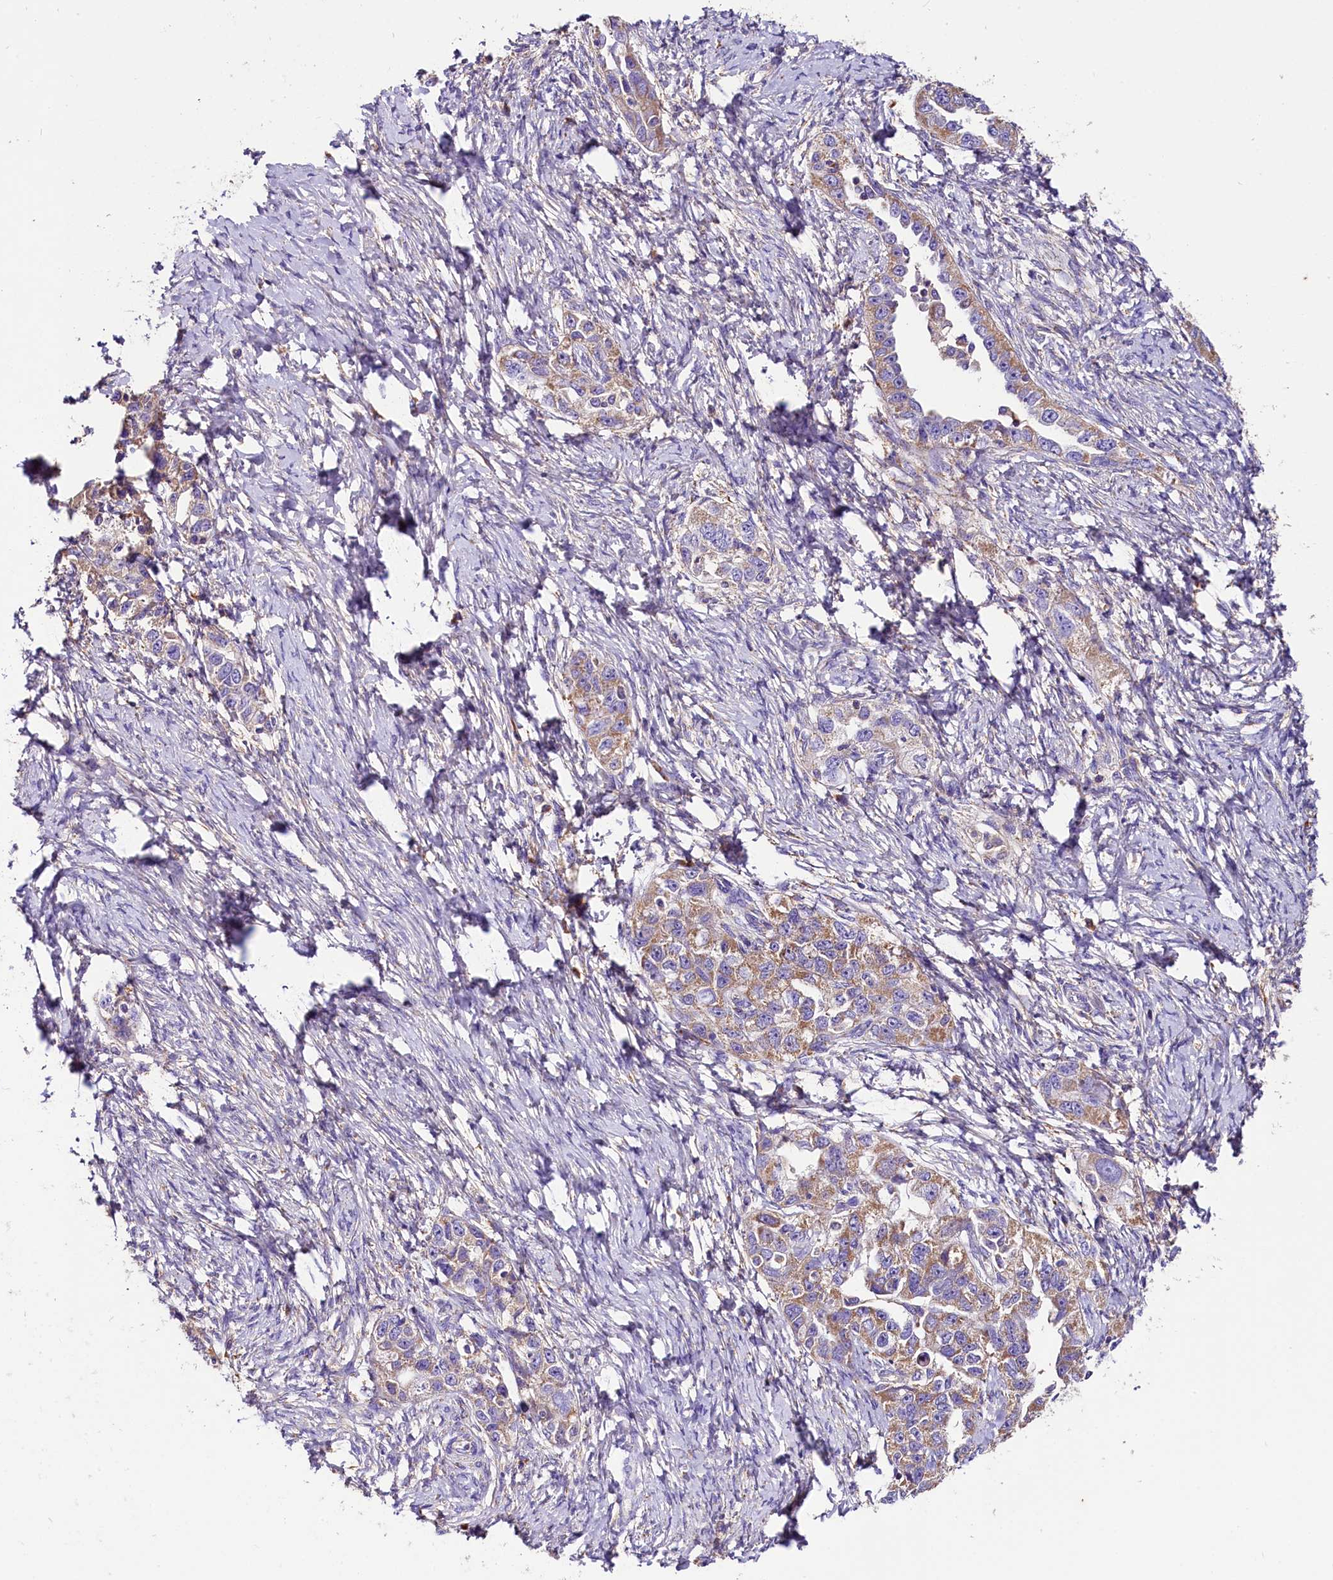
{"staining": {"intensity": "moderate", "quantity": ">75%", "location": "cytoplasmic/membranous"}, "tissue": "ovarian cancer", "cell_type": "Tumor cells", "image_type": "cancer", "snomed": [{"axis": "morphology", "description": "Carcinoma, NOS"}, {"axis": "morphology", "description": "Cystadenocarcinoma, serous, NOS"}, {"axis": "topography", "description": "Ovary"}], "caption": "Brown immunohistochemical staining in human serous cystadenocarcinoma (ovarian) exhibits moderate cytoplasmic/membranous positivity in about >75% of tumor cells. The staining was performed using DAB (3,3'-diaminobenzidine), with brown indicating positive protein expression. Nuclei are stained blue with hematoxylin.", "gene": "SIX5", "patient": {"sex": "female", "age": 69}}